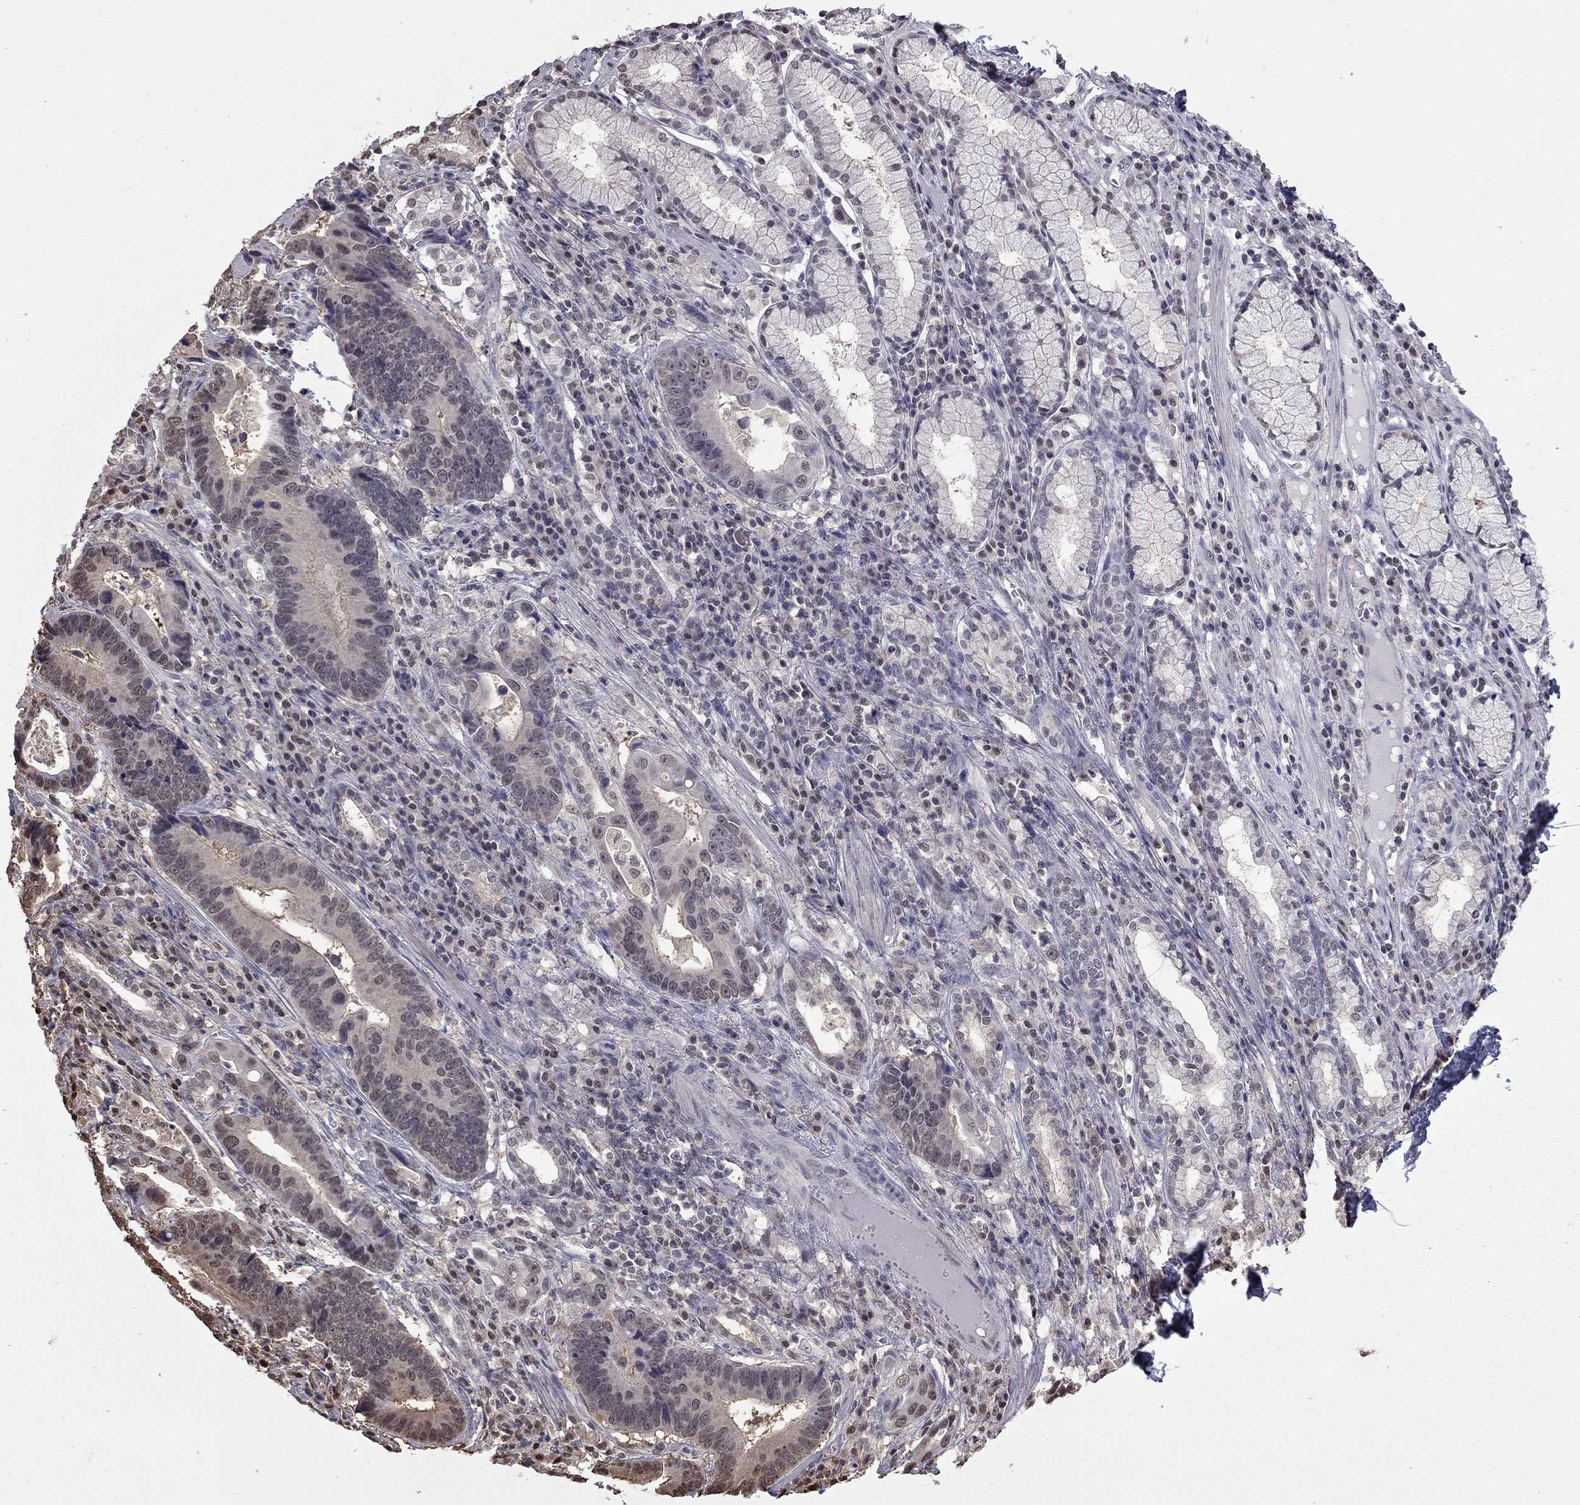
{"staining": {"intensity": "weak", "quantity": "<25%", "location": "cytoplasmic/membranous,nuclear"}, "tissue": "stomach cancer", "cell_type": "Tumor cells", "image_type": "cancer", "snomed": [{"axis": "morphology", "description": "Adenocarcinoma, NOS"}, {"axis": "topography", "description": "Stomach"}], "caption": "Immunohistochemistry image of neoplastic tissue: human stomach cancer (adenocarcinoma) stained with DAB exhibits no significant protein staining in tumor cells.", "gene": "RFWD3", "patient": {"sex": "male", "age": 84}}